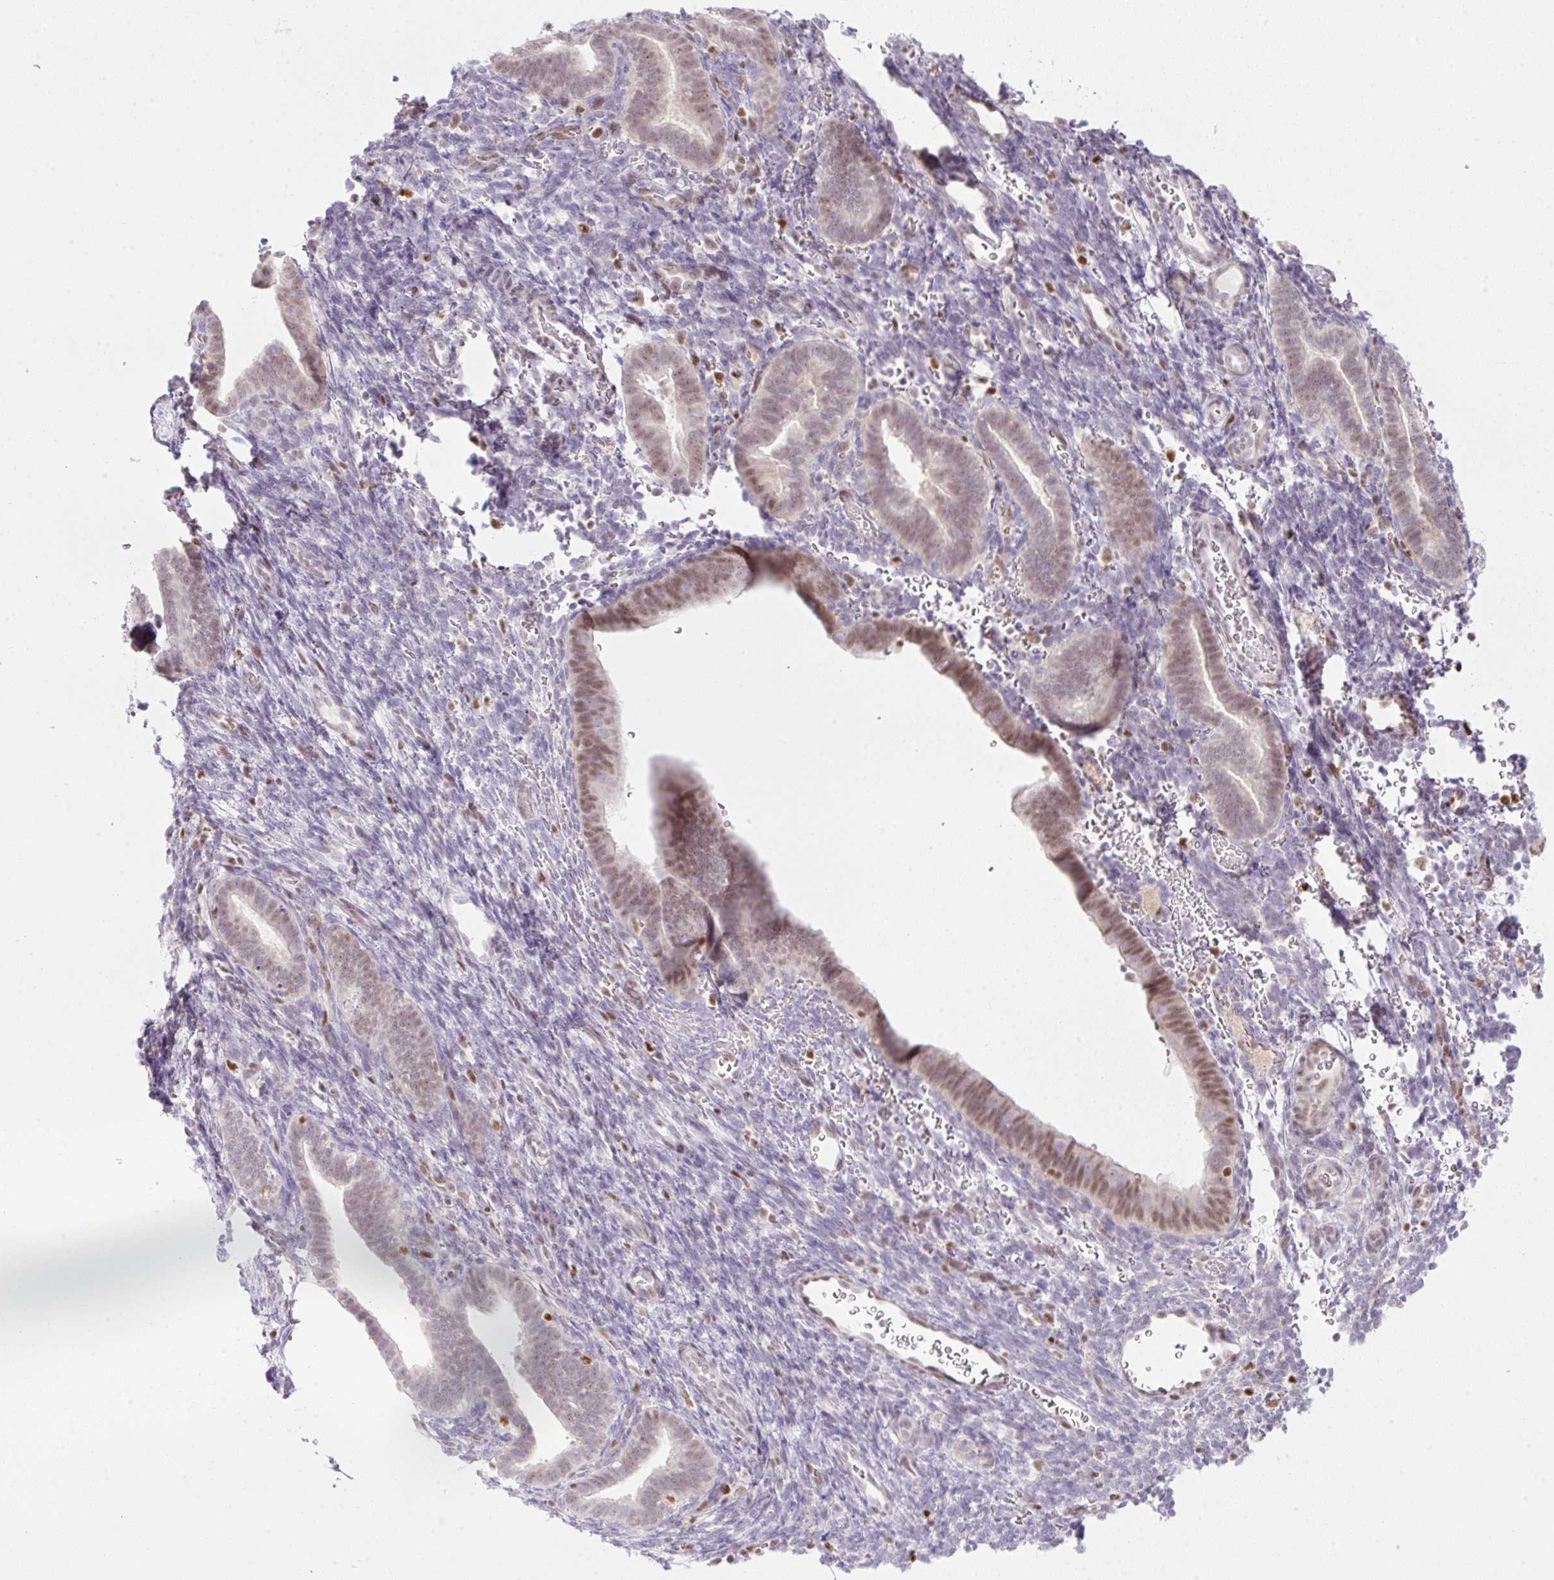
{"staining": {"intensity": "negative", "quantity": "none", "location": "none"}, "tissue": "endometrium", "cell_type": "Cells in endometrial stroma", "image_type": "normal", "snomed": [{"axis": "morphology", "description": "Normal tissue, NOS"}, {"axis": "topography", "description": "Endometrium"}], "caption": "High magnification brightfield microscopy of normal endometrium stained with DAB (brown) and counterstained with hematoxylin (blue): cells in endometrial stroma show no significant expression. (Stains: DAB (3,3'-diaminobenzidine) immunohistochemistry (IHC) with hematoxylin counter stain, Microscopy: brightfield microscopy at high magnification).", "gene": "TLE3", "patient": {"sex": "female", "age": 34}}